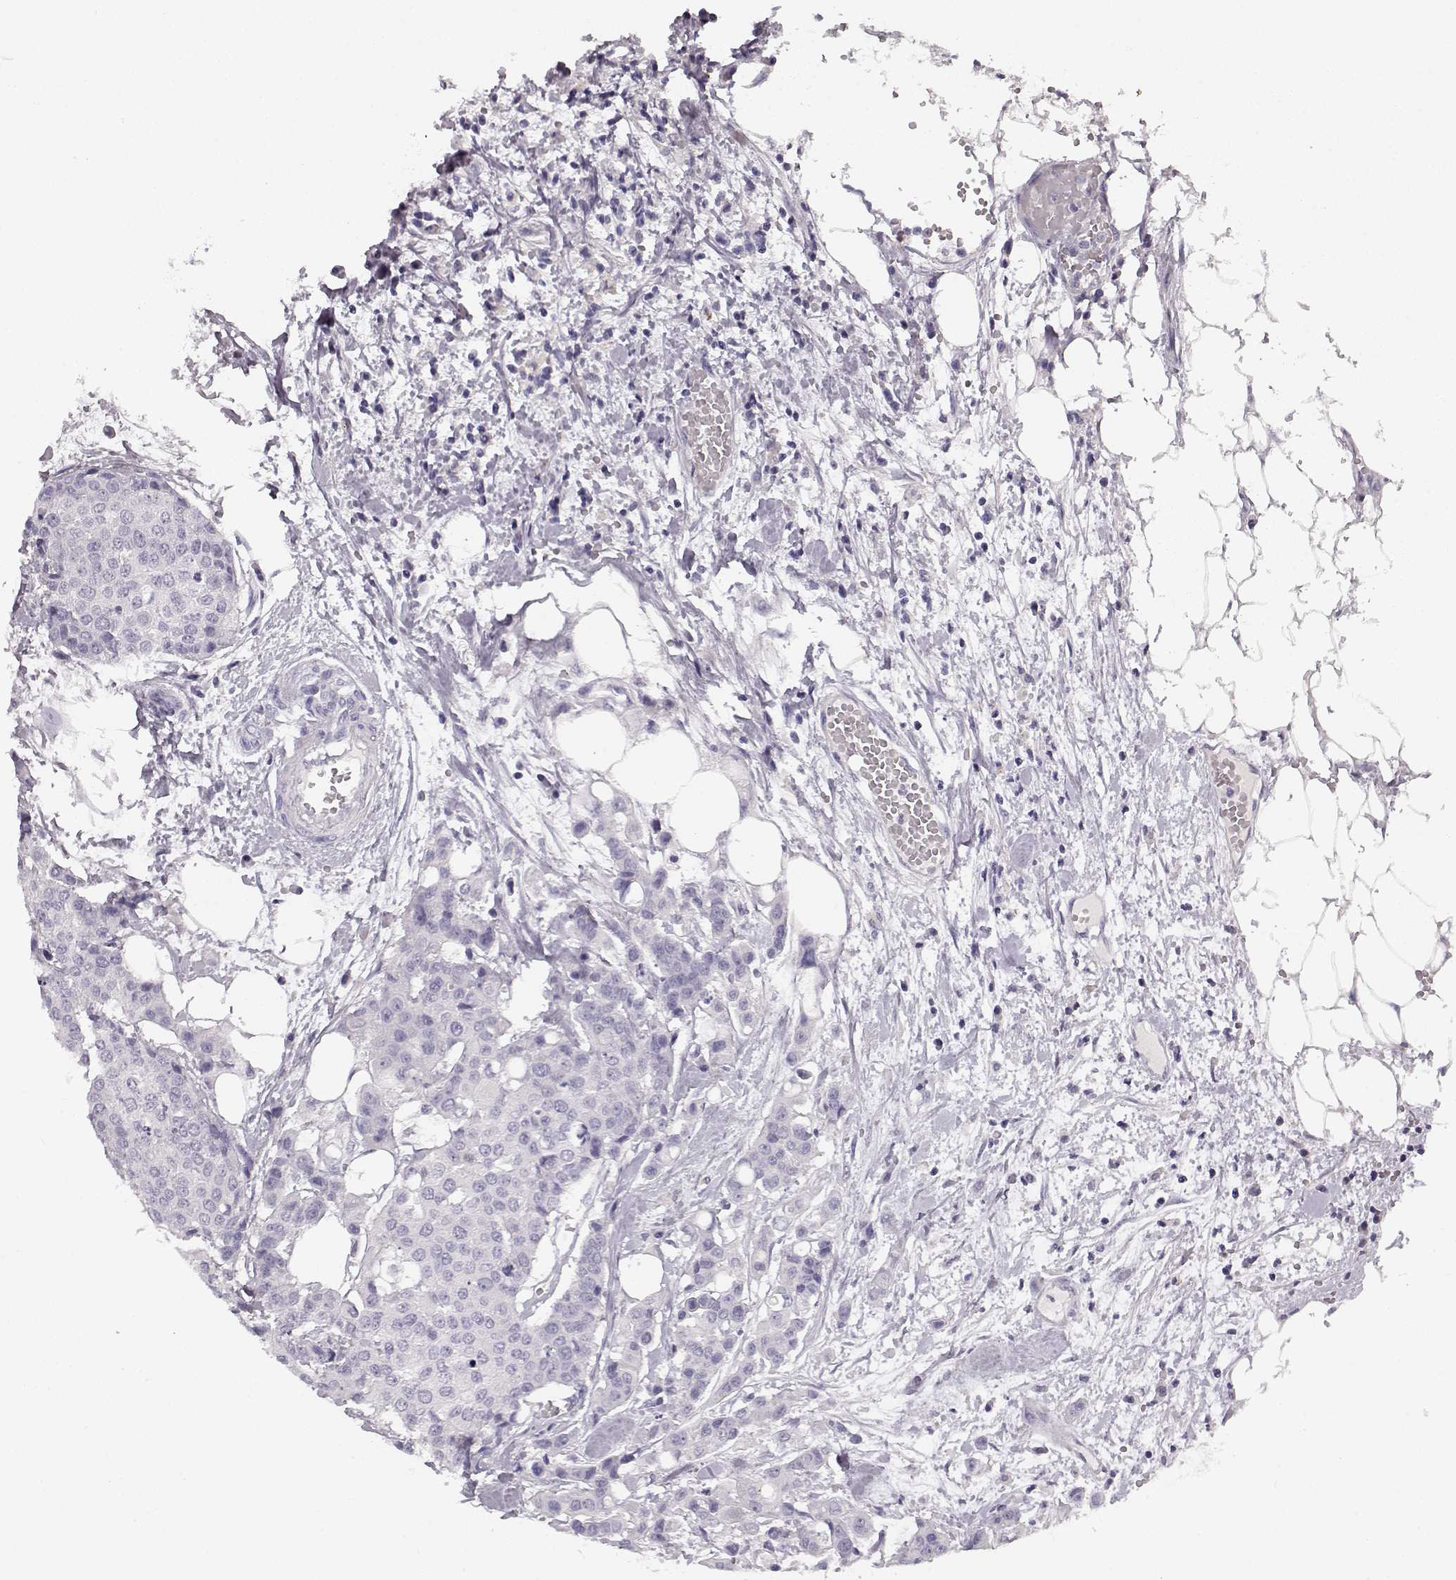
{"staining": {"intensity": "negative", "quantity": "none", "location": "none"}, "tissue": "carcinoid", "cell_type": "Tumor cells", "image_type": "cancer", "snomed": [{"axis": "morphology", "description": "Carcinoid, malignant, NOS"}, {"axis": "topography", "description": "Colon"}], "caption": "A high-resolution photomicrograph shows immunohistochemistry (IHC) staining of carcinoid, which demonstrates no significant expression in tumor cells.", "gene": "KIAA0319", "patient": {"sex": "male", "age": 81}}